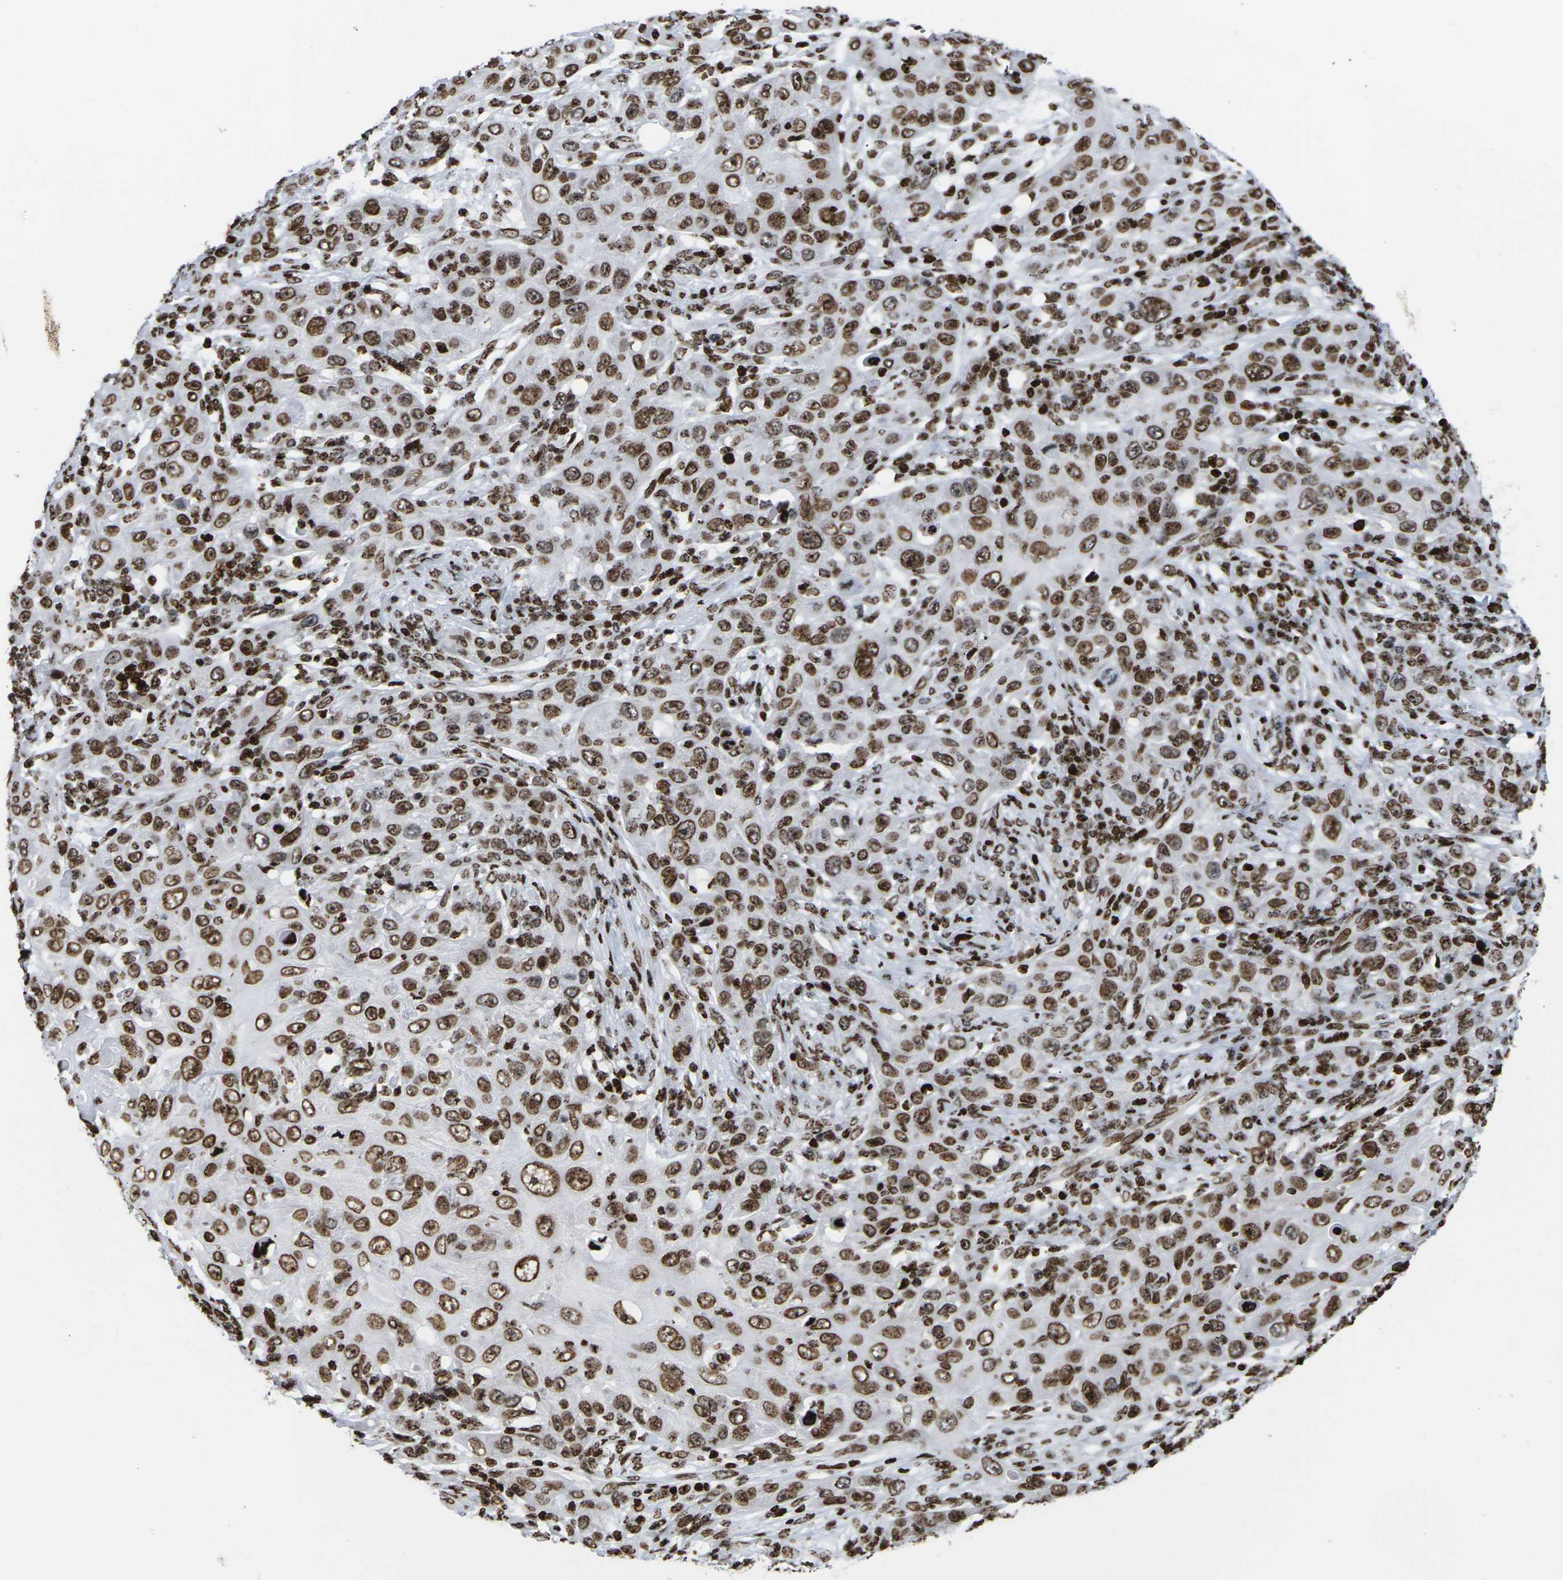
{"staining": {"intensity": "strong", "quantity": ">75%", "location": "cytoplasmic/membranous,nuclear"}, "tissue": "skin cancer", "cell_type": "Tumor cells", "image_type": "cancer", "snomed": [{"axis": "morphology", "description": "Squamous cell carcinoma, NOS"}, {"axis": "topography", "description": "Skin"}], "caption": "Immunohistochemical staining of skin cancer (squamous cell carcinoma) demonstrates high levels of strong cytoplasmic/membranous and nuclear protein positivity in approximately >75% of tumor cells.", "gene": "H1-4", "patient": {"sex": "female", "age": 88}}